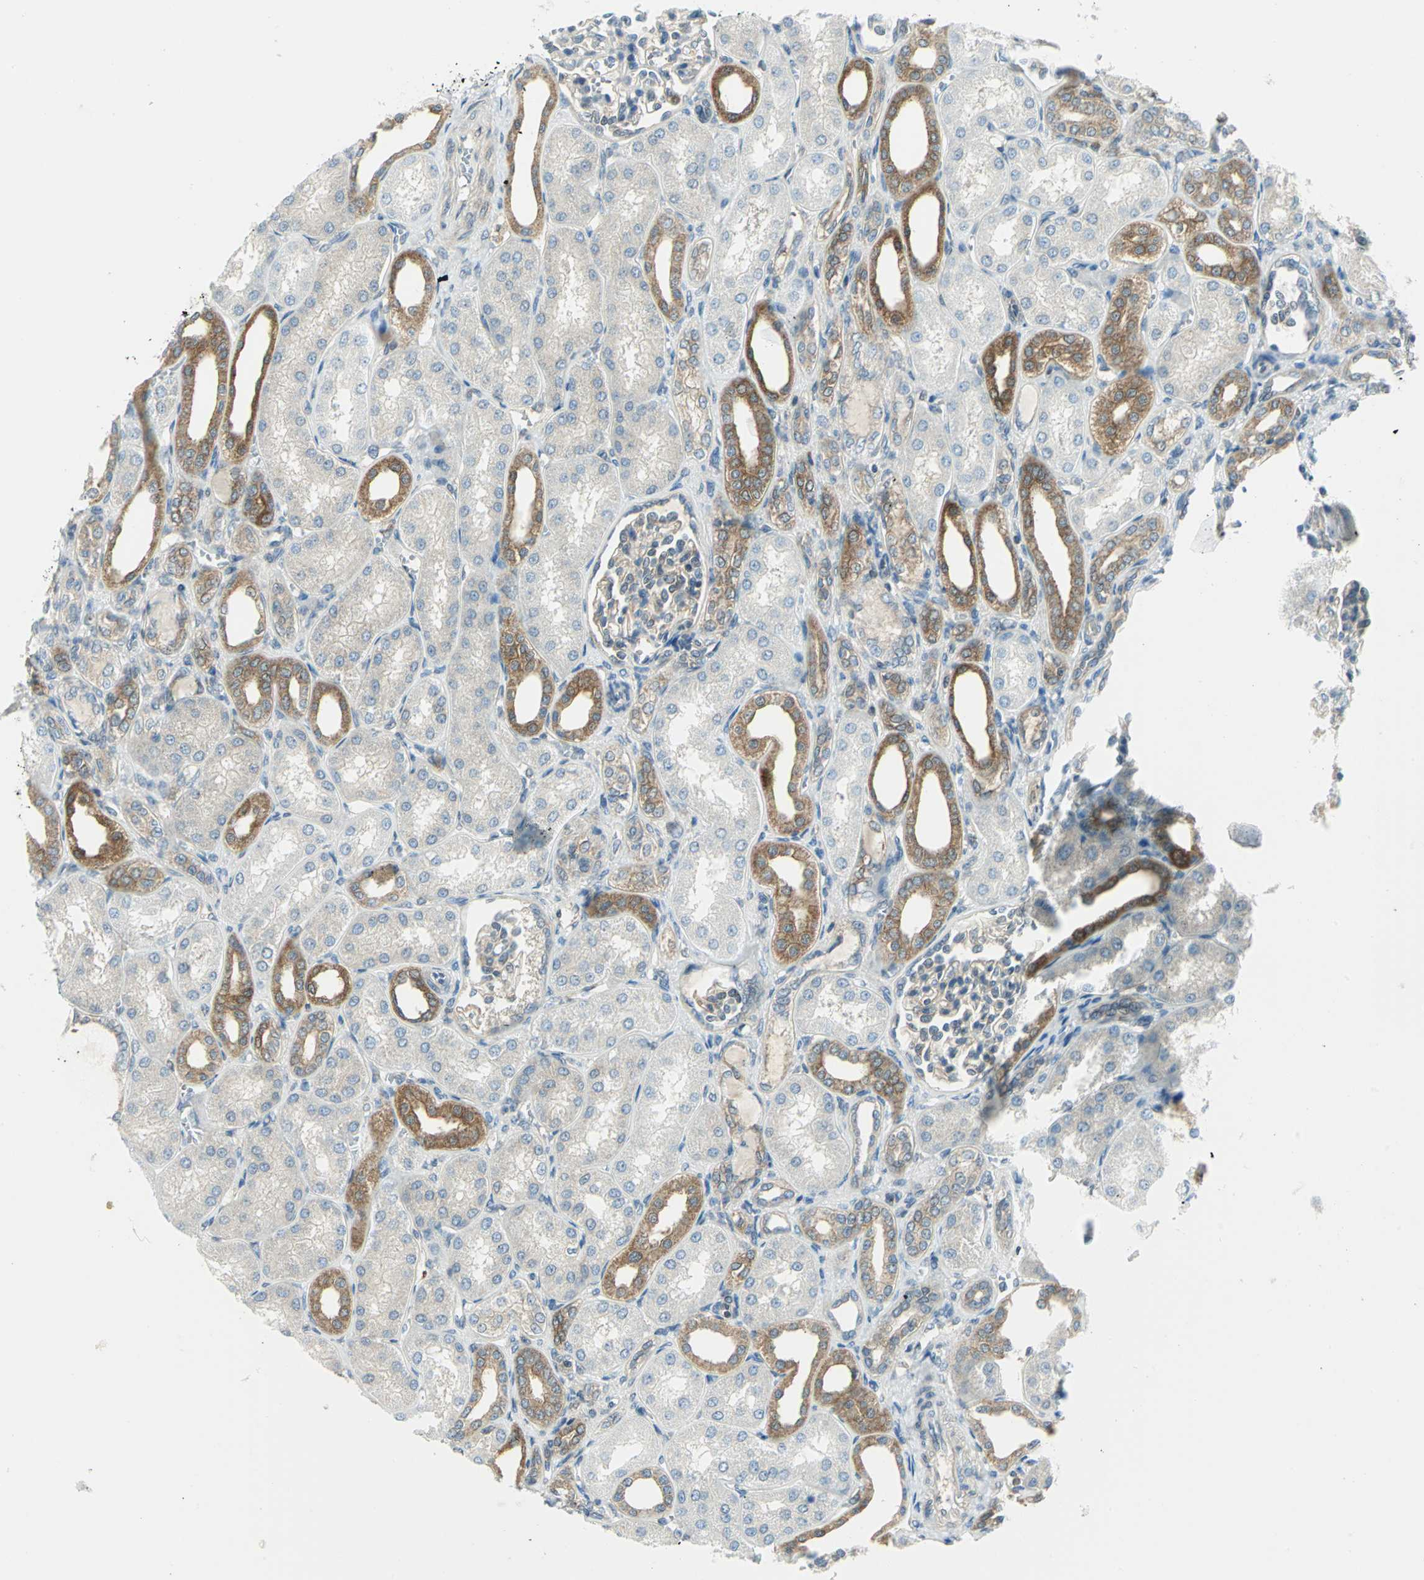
{"staining": {"intensity": "negative", "quantity": "none", "location": "none"}, "tissue": "kidney", "cell_type": "Cells in glomeruli", "image_type": "normal", "snomed": [{"axis": "morphology", "description": "Normal tissue, NOS"}, {"axis": "topography", "description": "Kidney"}], "caption": "This micrograph is of normal kidney stained with immunohistochemistry to label a protein in brown with the nuclei are counter-stained blue. There is no staining in cells in glomeruli.", "gene": "ALDOA", "patient": {"sex": "male", "age": 7}}